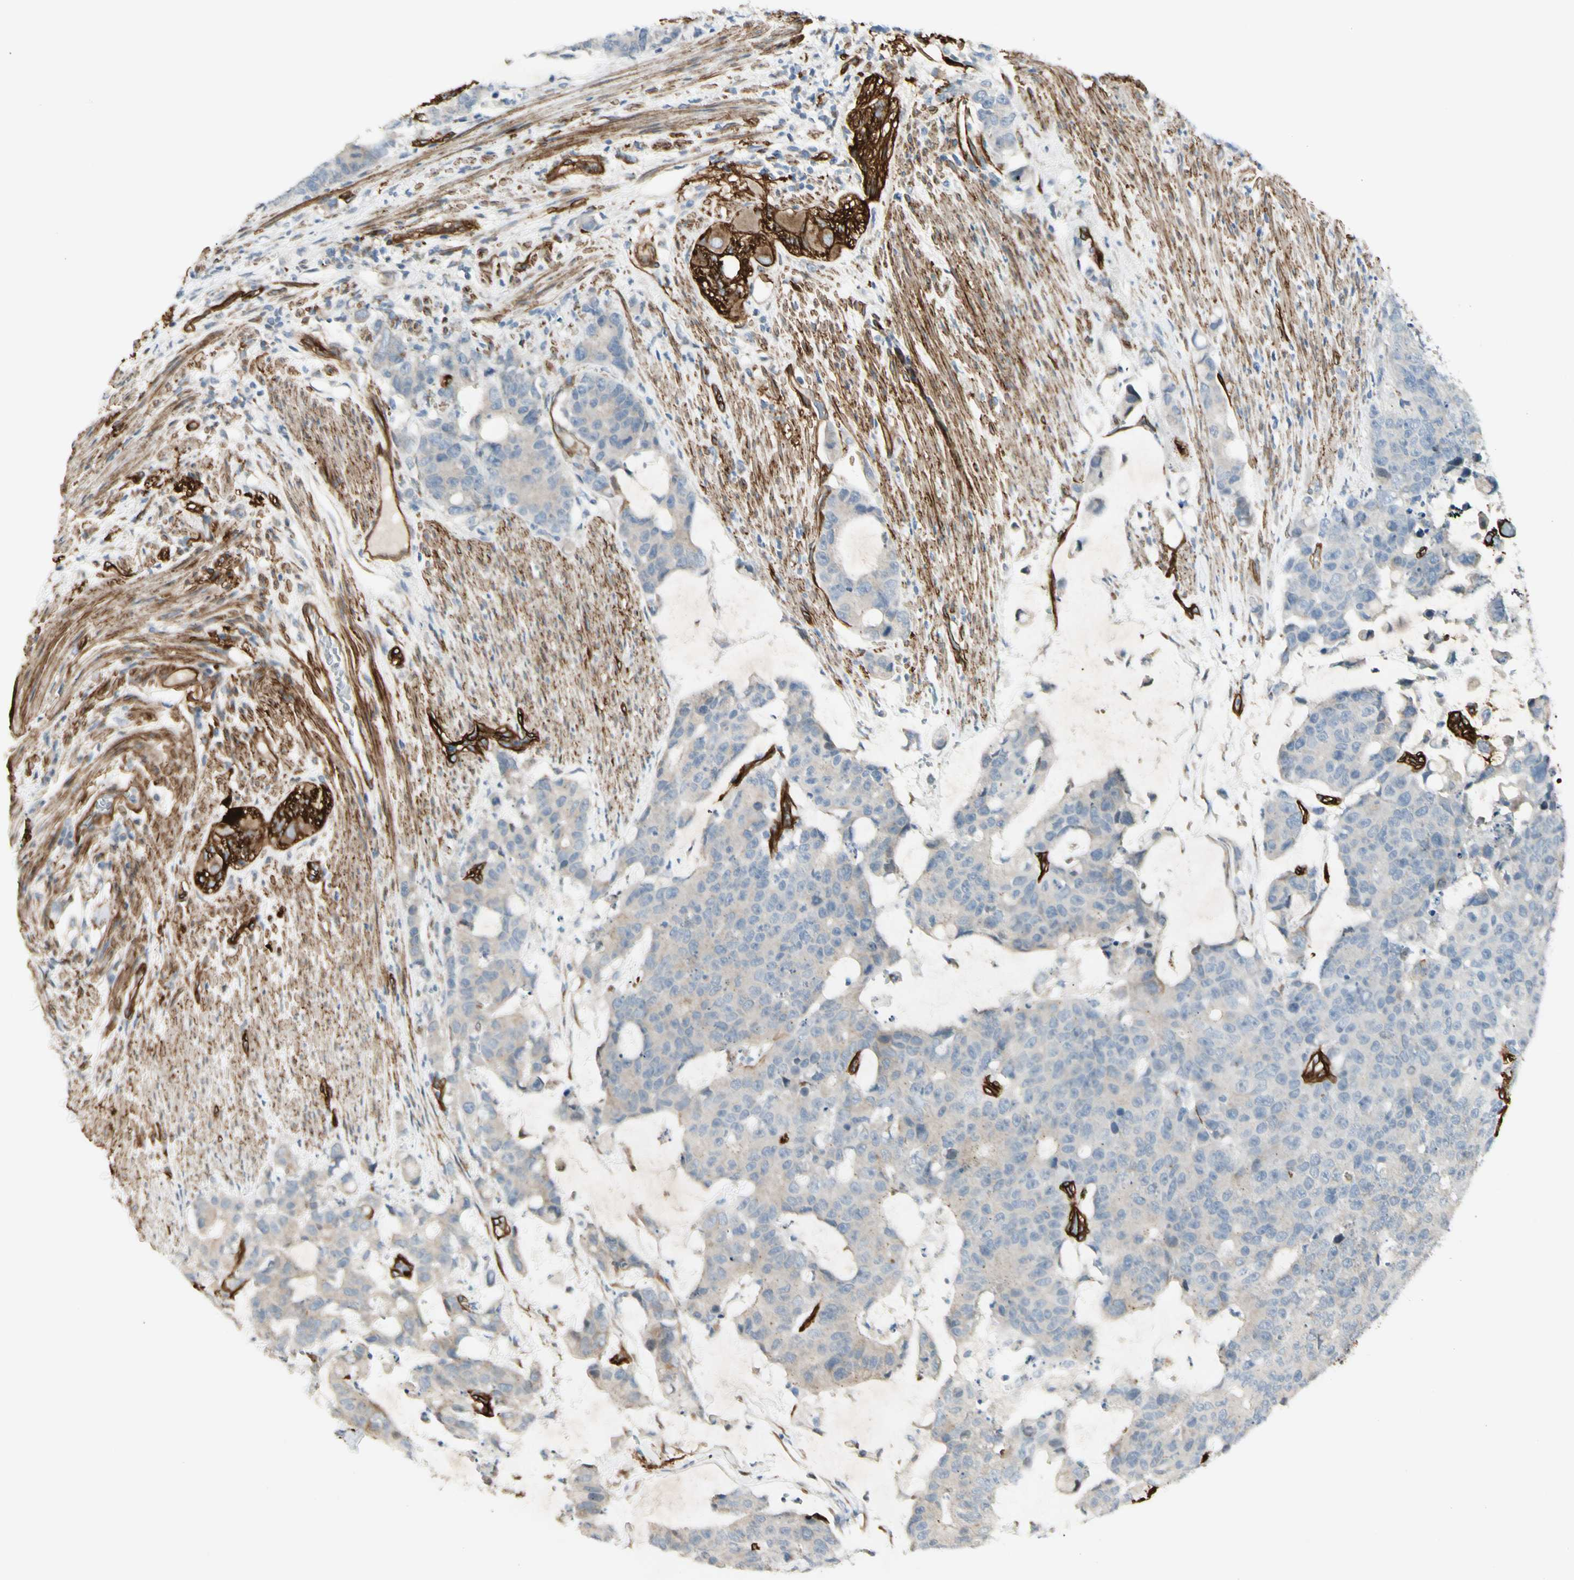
{"staining": {"intensity": "negative", "quantity": "none", "location": "none"}, "tissue": "colorectal cancer", "cell_type": "Tumor cells", "image_type": "cancer", "snomed": [{"axis": "morphology", "description": "Adenocarcinoma, NOS"}, {"axis": "topography", "description": "Colon"}], "caption": "Immunohistochemistry (IHC) histopathology image of neoplastic tissue: human adenocarcinoma (colorectal) stained with DAB displays no significant protein staining in tumor cells. (DAB immunohistochemistry (IHC) with hematoxylin counter stain).", "gene": "MCAM", "patient": {"sex": "female", "age": 86}}